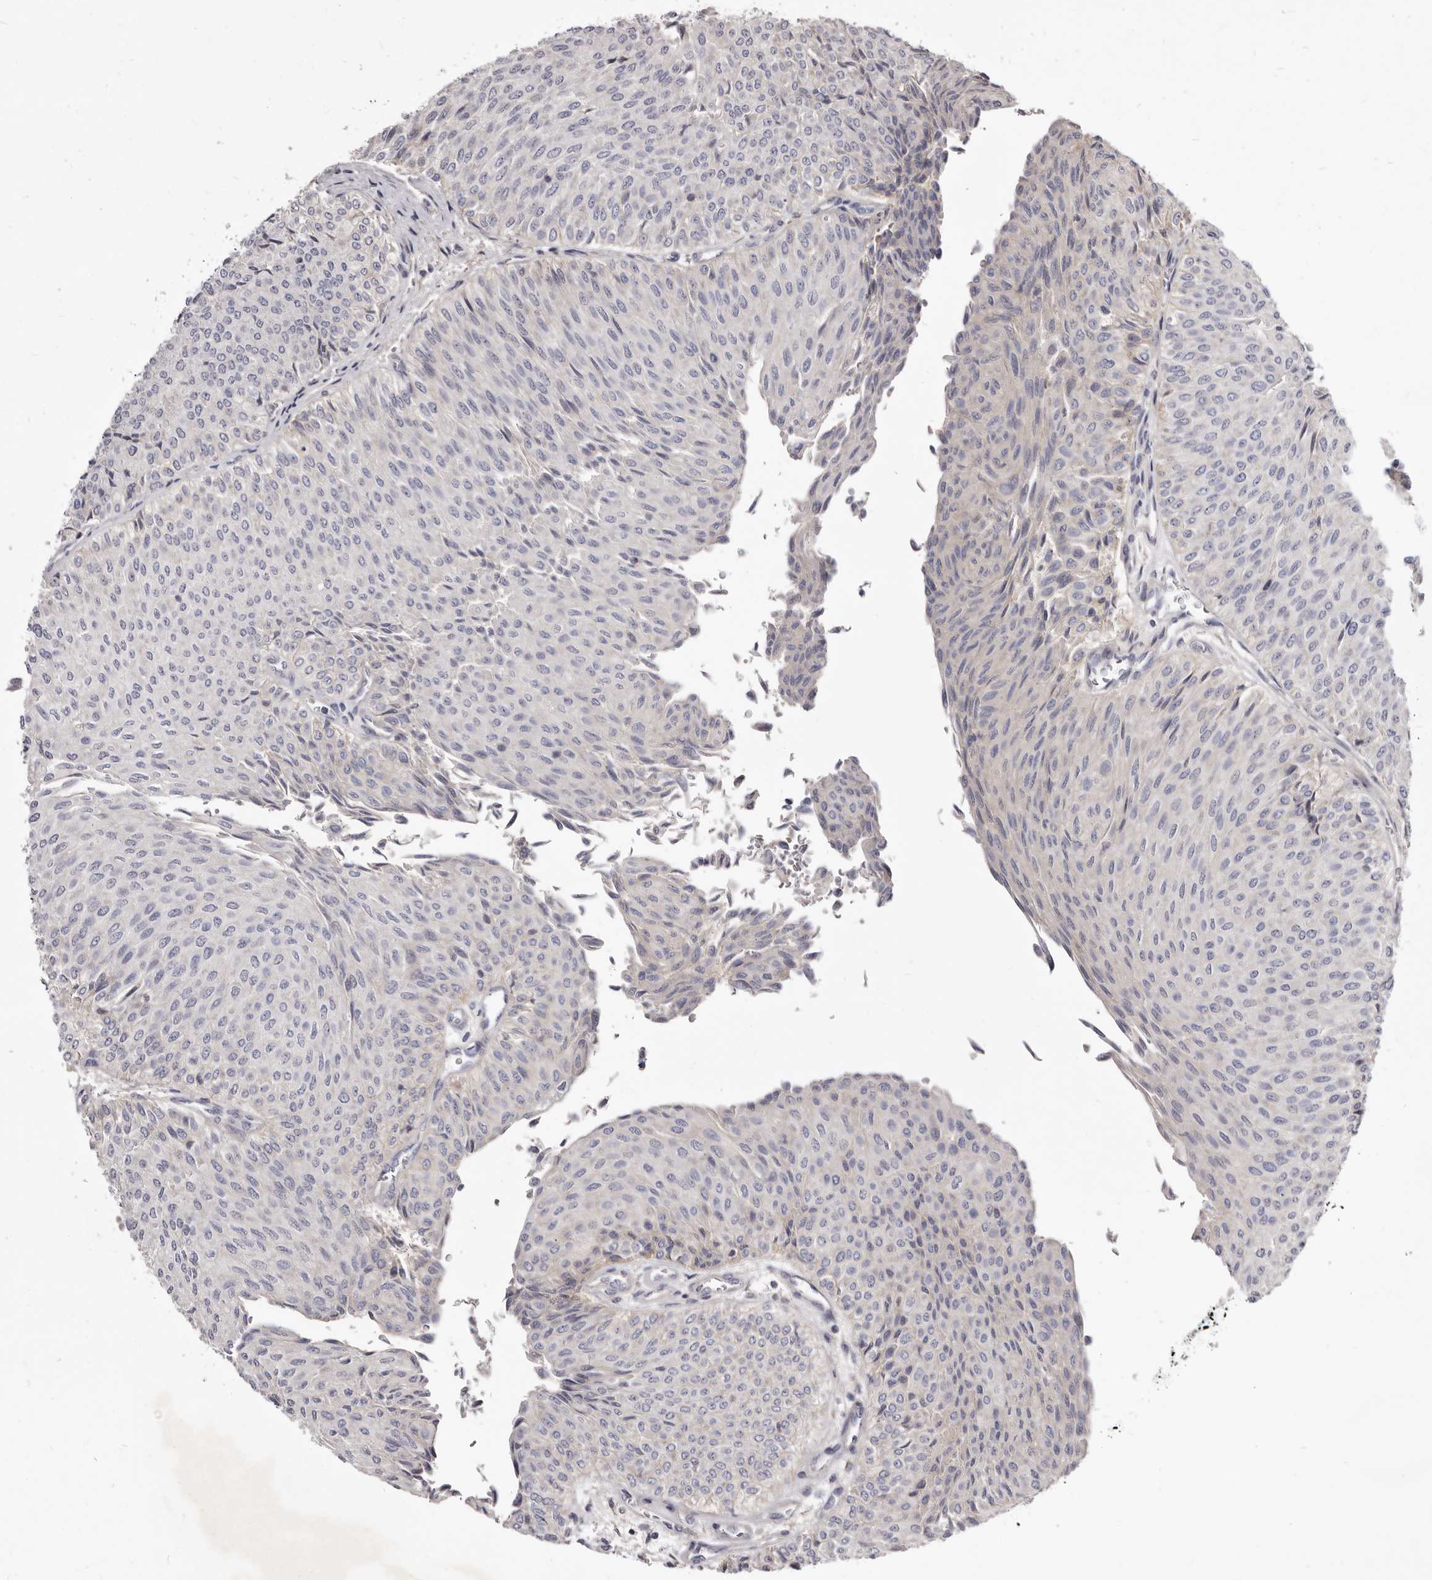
{"staining": {"intensity": "negative", "quantity": "none", "location": "none"}, "tissue": "urothelial cancer", "cell_type": "Tumor cells", "image_type": "cancer", "snomed": [{"axis": "morphology", "description": "Urothelial carcinoma, Low grade"}, {"axis": "topography", "description": "Urinary bladder"}], "caption": "A high-resolution image shows immunohistochemistry (IHC) staining of urothelial cancer, which displays no significant expression in tumor cells. (DAB immunohistochemistry (IHC), high magnification).", "gene": "FAS", "patient": {"sex": "male", "age": 78}}